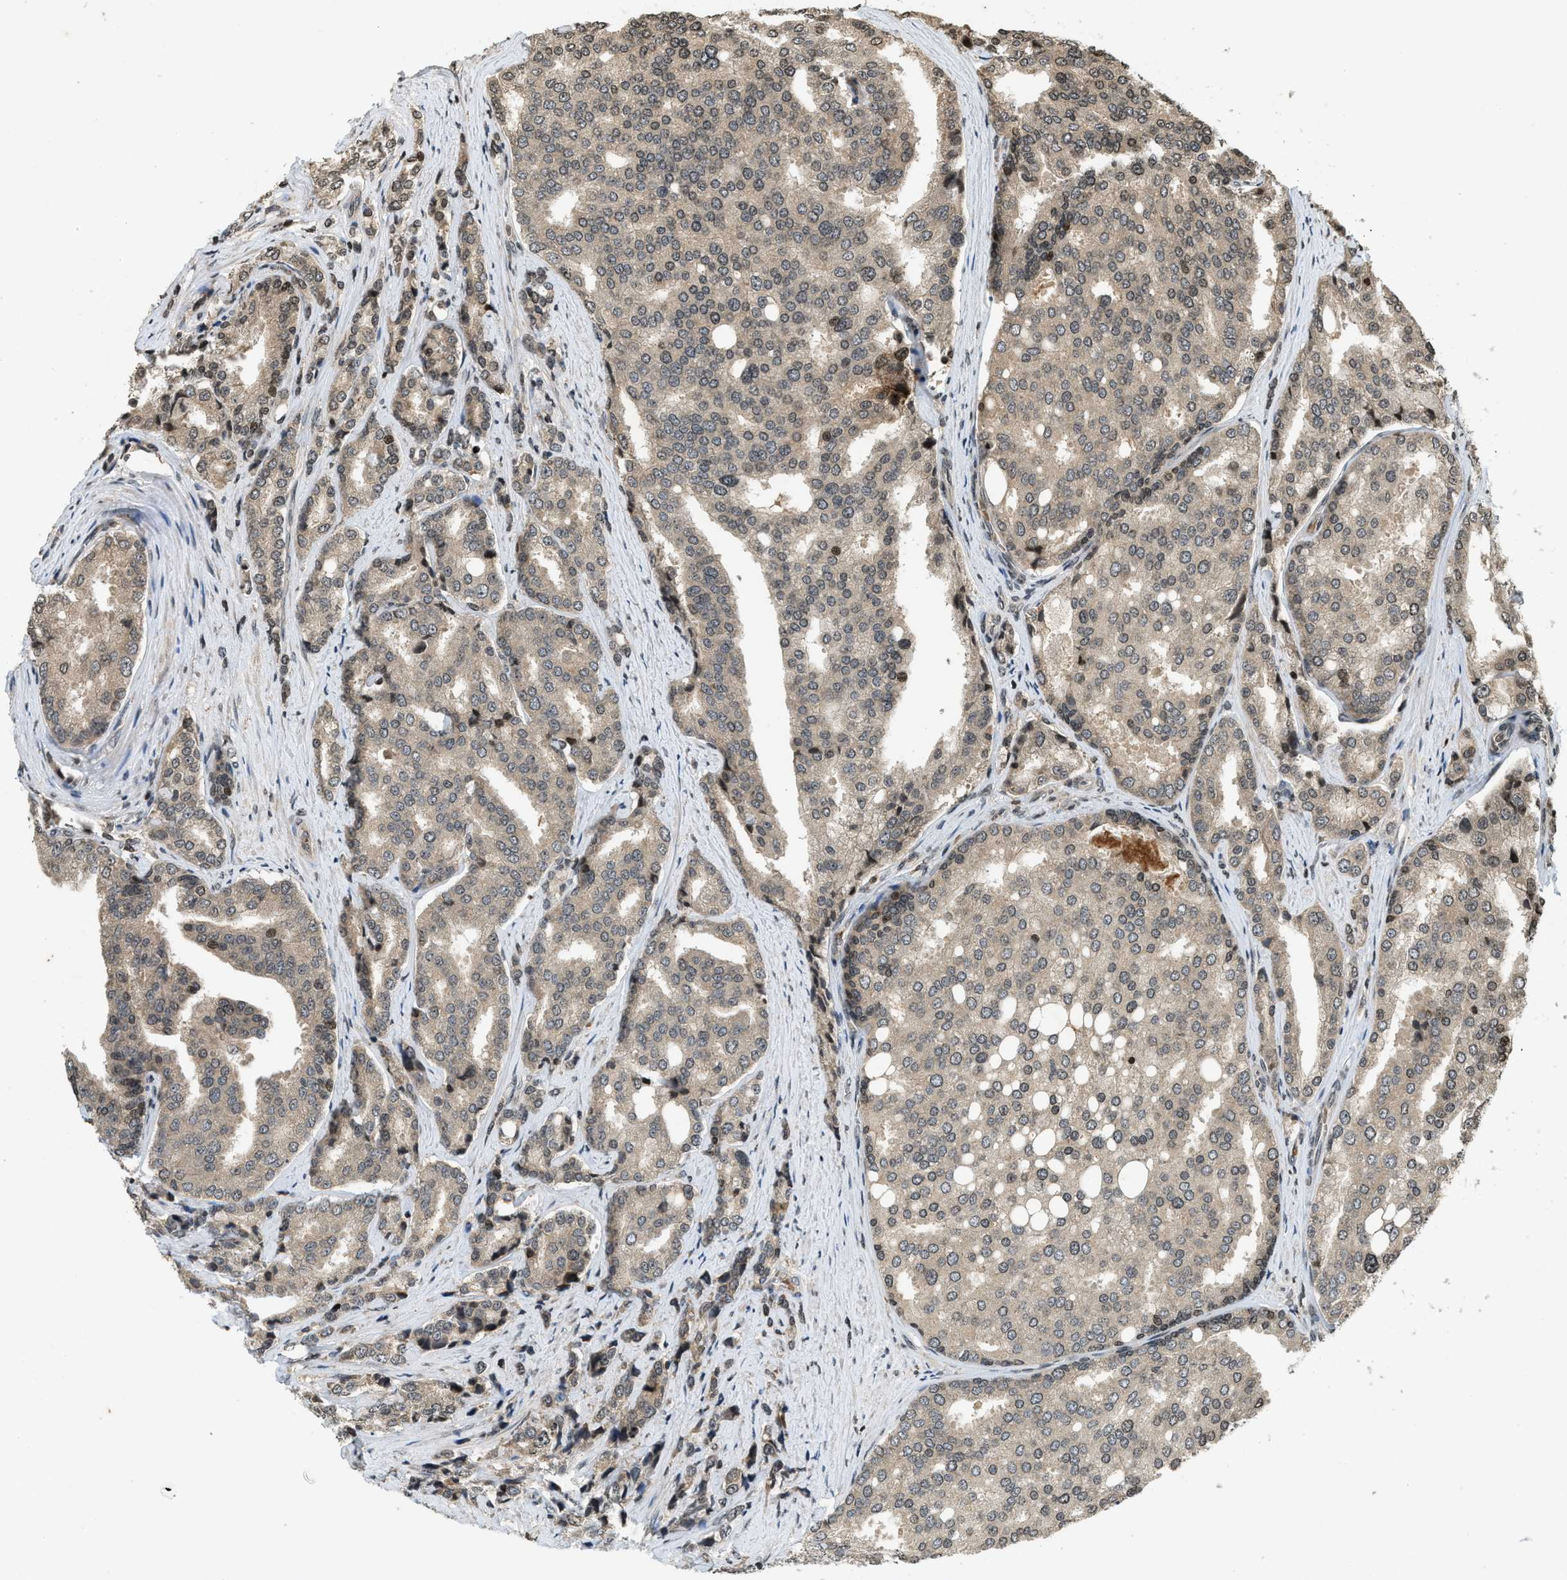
{"staining": {"intensity": "moderate", "quantity": "25%-75%", "location": "cytoplasmic/membranous,nuclear"}, "tissue": "prostate cancer", "cell_type": "Tumor cells", "image_type": "cancer", "snomed": [{"axis": "morphology", "description": "Adenocarcinoma, High grade"}, {"axis": "topography", "description": "Prostate"}], "caption": "Immunohistochemistry (IHC) staining of prostate high-grade adenocarcinoma, which shows medium levels of moderate cytoplasmic/membranous and nuclear staining in approximately 25%-75% of tumor cells indicating moderate cytoplasmic/membranous and nuclear protein staining. The staining was performed using DAB (brown) for protein detection and nuclei were counterstained in hematoxylin (blue).", "gene": "SIAH1", "patient": {"sex": "male", "age": 50}}